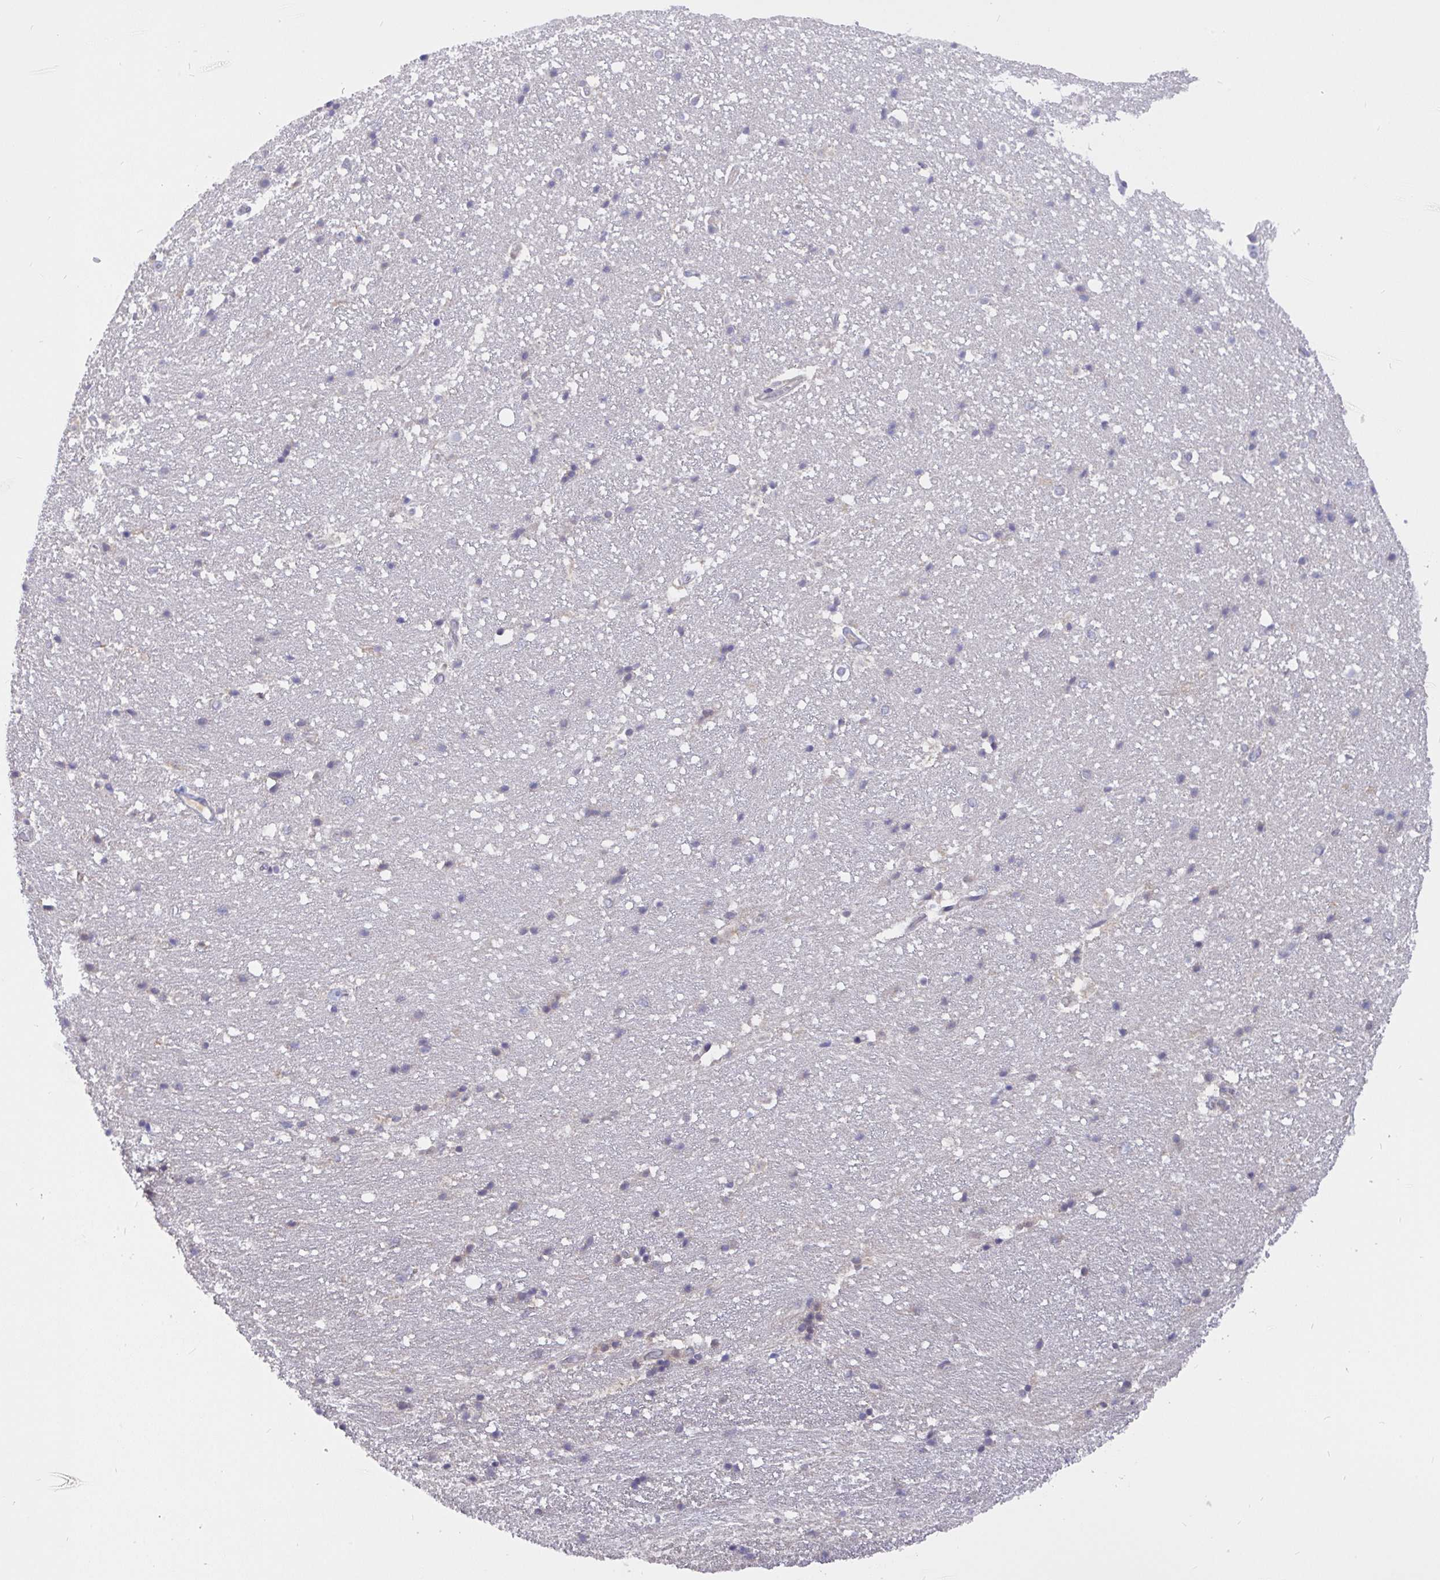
{"staining": {"intensity": "negative", "quantity": "none", "location": "none"}, "tissue": "hippocampus", "cell_type": "Glial cells", "image_type": "normal", "snomed": [{"axis": "morphology", "description": "Normal tissue, NOS"}, {"axis": "topography", "description": "Hippocampus"}], "caption": "Protein analysis of unremarkable hippocampus demonstrates no significant staining in glial cells.", "gene": "L3HYPDH", "patient": {"sex": "male", "age": 63}}